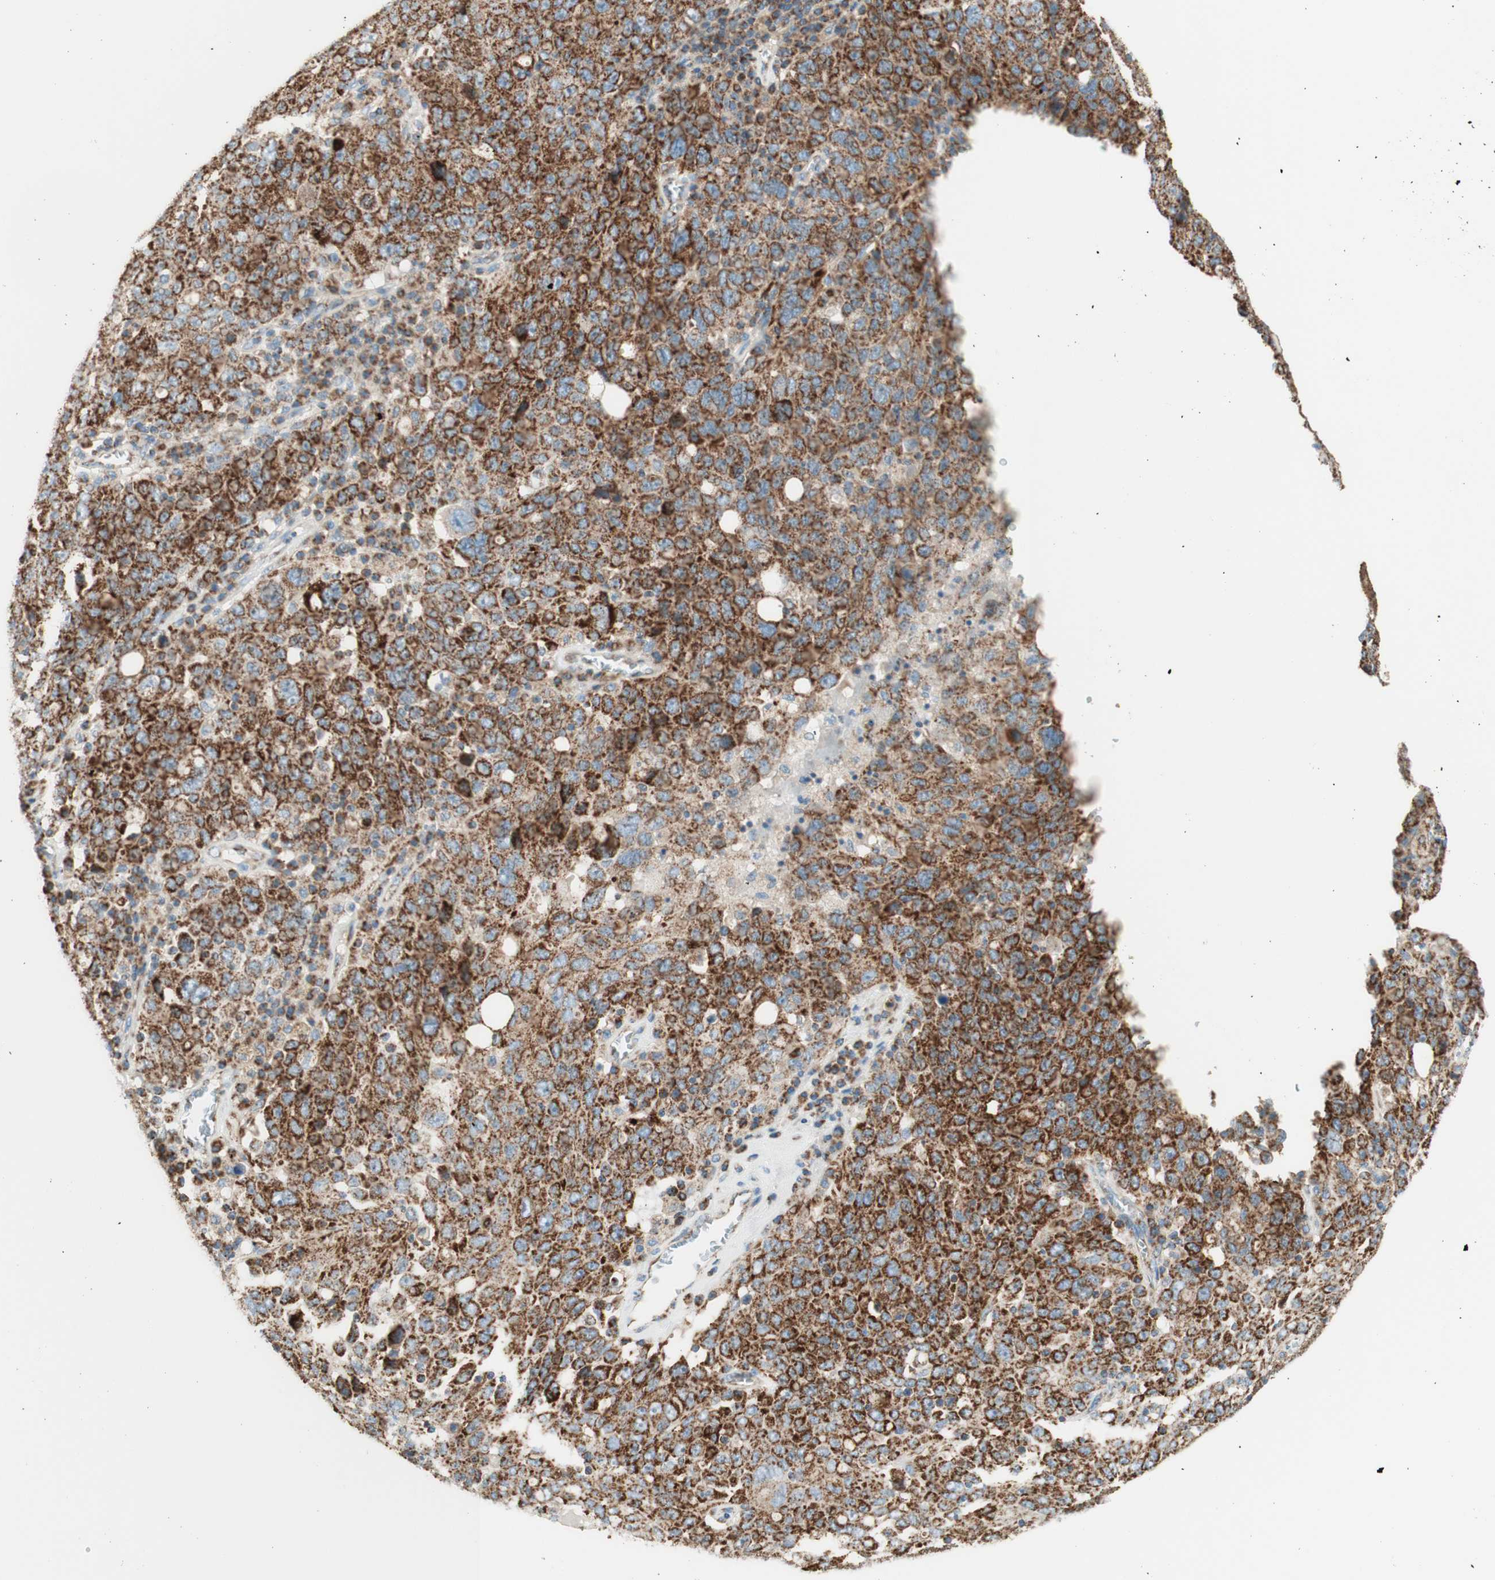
{"staining": {"intensity": "strong", "quantity": ">75%", "location": "cytoplasmic/membranous"}, "tissue": "ovarian cancer", "cell_type": "Tumor cells", "image_type": "cancer", "snomed": [{"axis": "morphology", "description": "Carcinoma, endometroid"}, {"axis": "topography", "description": "Ovary"}], "caption": "A photomicrograph showing strong cytoplasmic/membranous staining in about >75% of tumor cells in ovarian cancer (endometroid carcinoma), as visualized by brown immunohistochemical staining.", "gene": "TOMM20", "patient": {"sex": "female", "age": 62}}